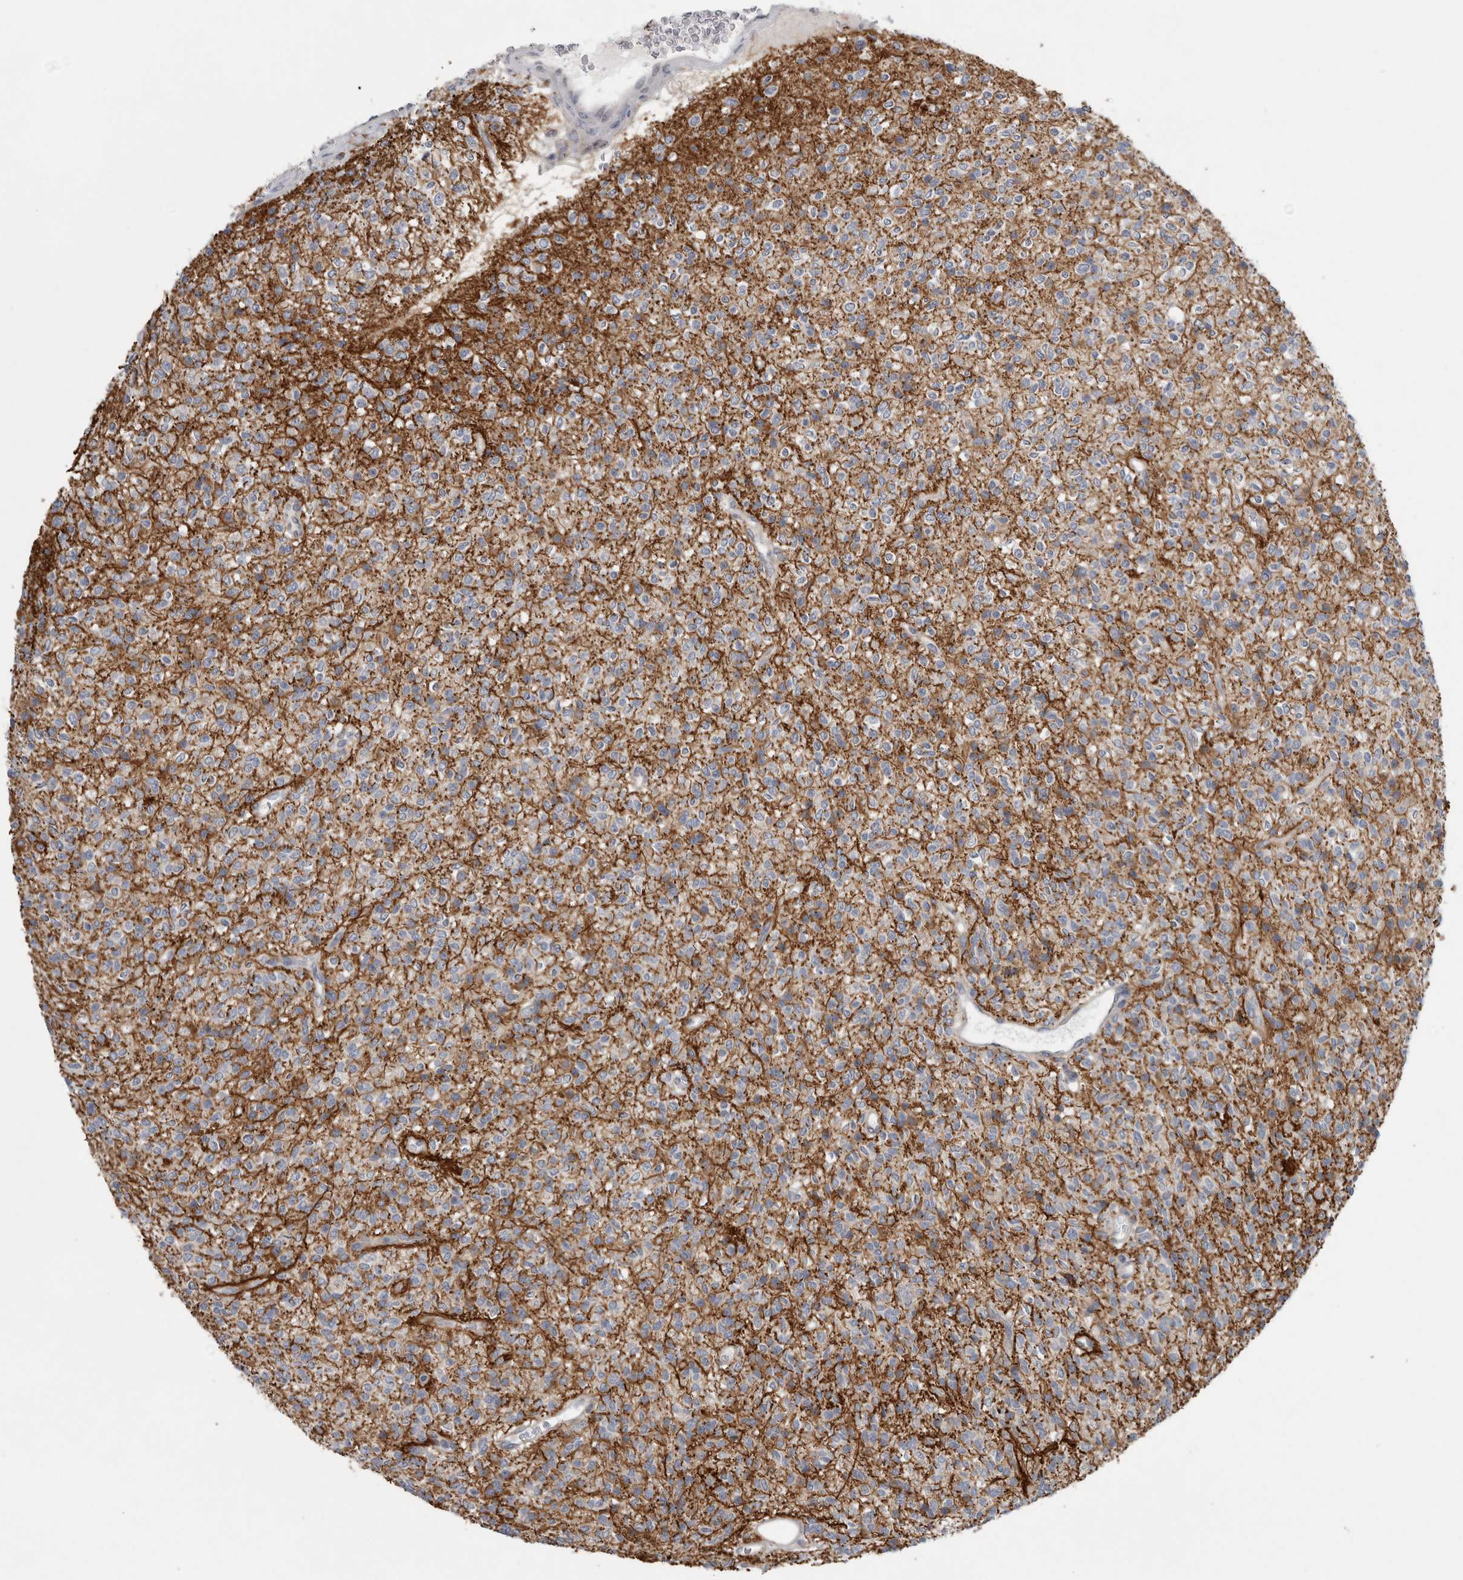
{"staining": {"intensity": "negative", "quantity": "none", "location": "none"}, "tissue": "glioma", "cell_type": "Tumor cells", "image_type": "cancer", "snomed": [{"axis": "morphology", "description": "Glioma, malignant, High grade"}, {"axis": "topography", "description": "Brain"}], "caption": "Tumor cells are negative for protein expression in human glioma.", "gene": "ATXN2", "patient": {"sex": "male", "age": 34}}